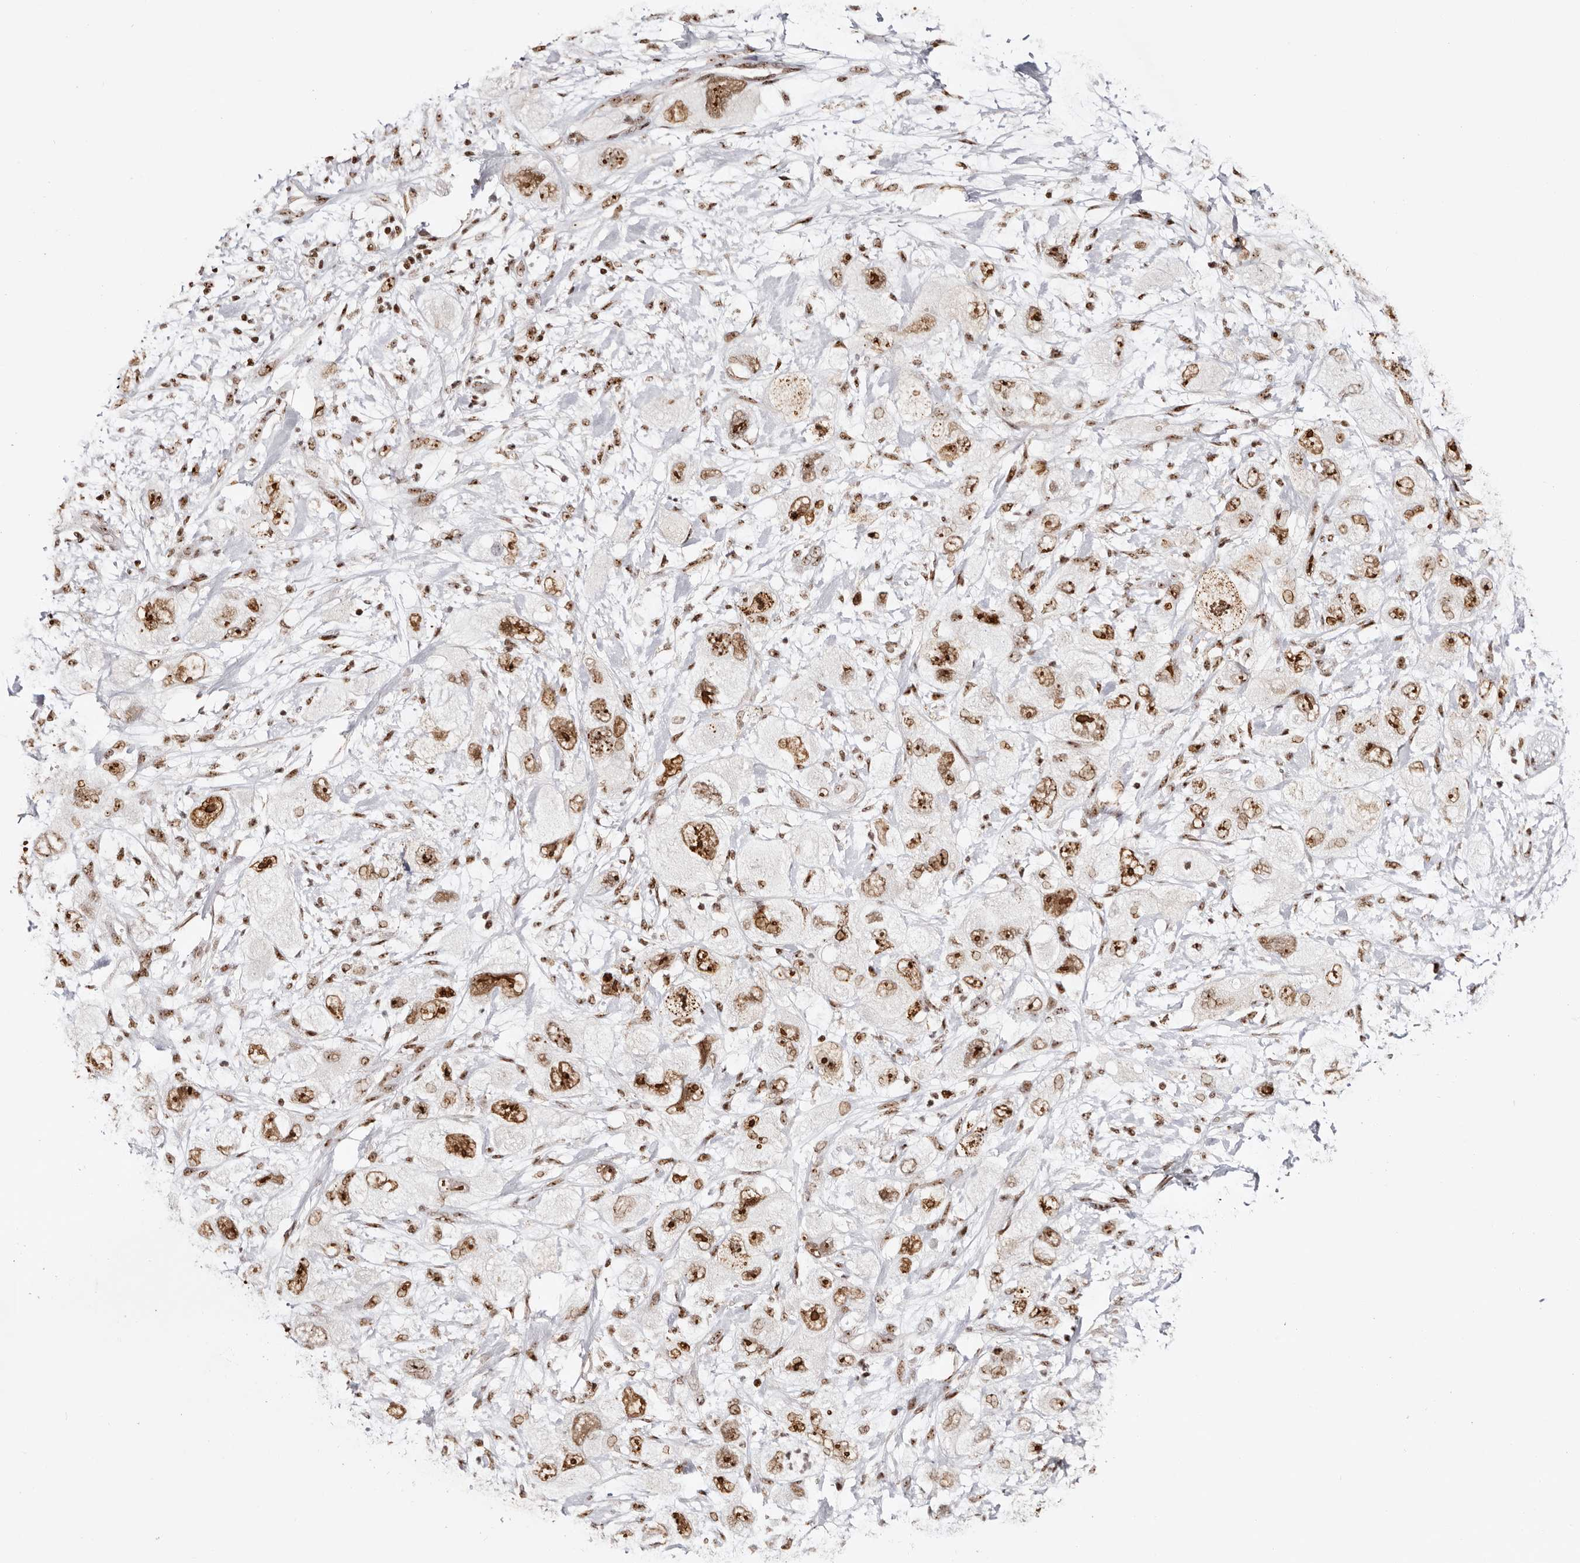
{"staining": {"intensity": "strong", "quantity": ">75%", "location": "nuclear"}, "tissue": "pancreatic cancer", "cell_type": "Tumor cells", "image_type": "cancer", "snomed": [{"axis": "morphology", "description": "Adenocarcinoma, NOS"}, {"axis": "topography", "description": "Pancreas"}], "caption": "IHC (DAB) staining of human pancreatic cancer shows strong nuclear protein staining in about >75% of tumor cells.", "gene": "IQGAP3", "patient": {"sex": "female", "age": 73}}